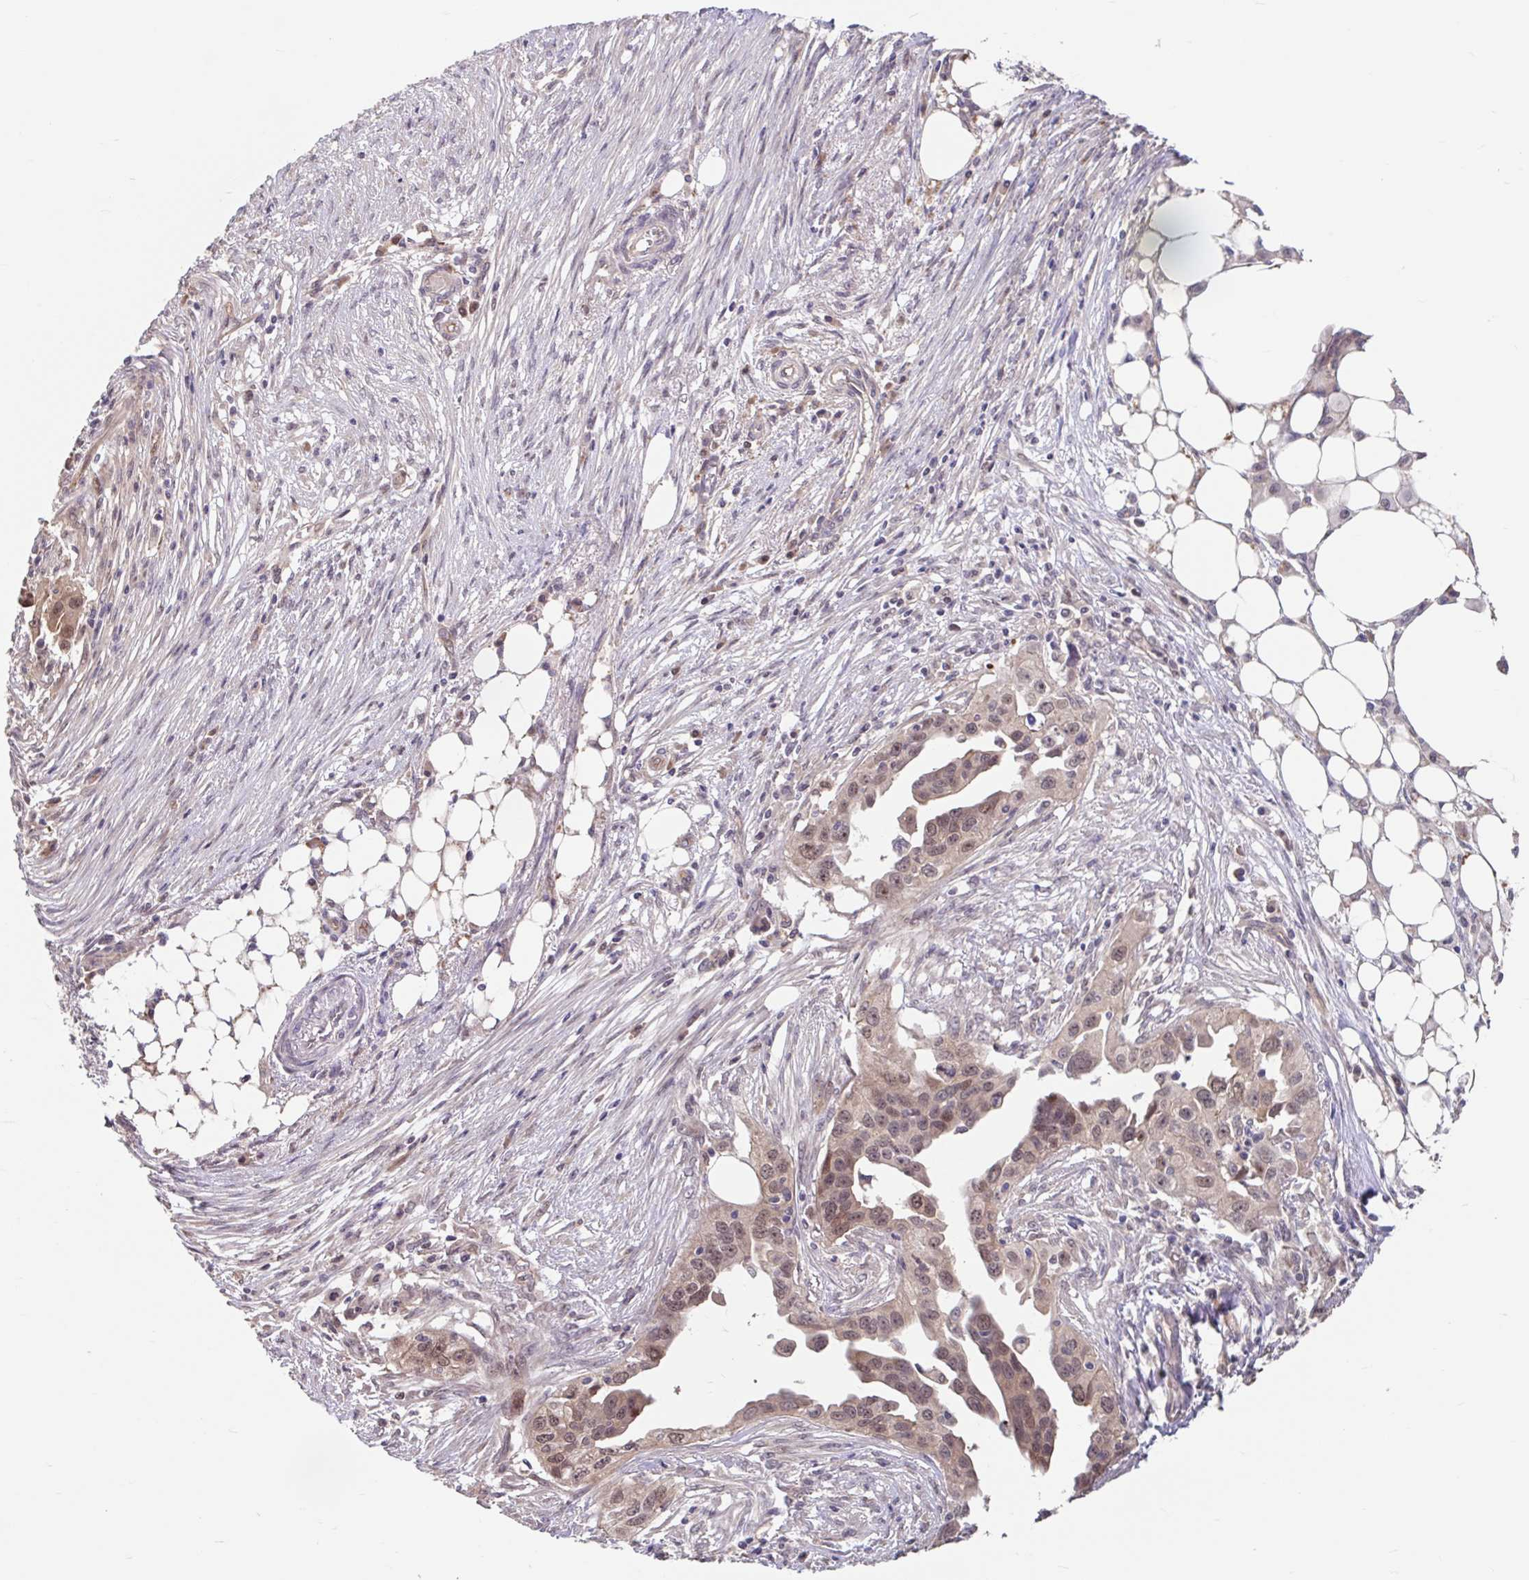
{"staining": {"intensity": "weak", "quantity": ">75%", "location": "cytoplasmic/membranous,nuclear"}, "tissue": "ovarian cancer", "cell_type": "Tumor cells", "image_type": "cancer", "snomed": [{"axis": "morphology", "description": "Carcinoma, endometroid"}, {"axis": "morphology", "description": "Cystadenocarcinoma, serous, NOS"}, {"axis": "topography", "description": "Ovary"}], "caption": "Weak cytoplasmic/membranous and nuclear expression for a protein is present in approximately >75% of tumor cells of endometroid carcinoma (ovarian) using IHC.", "gene": "STYXL1", "patient": {"sex": "female", "age": 45}}